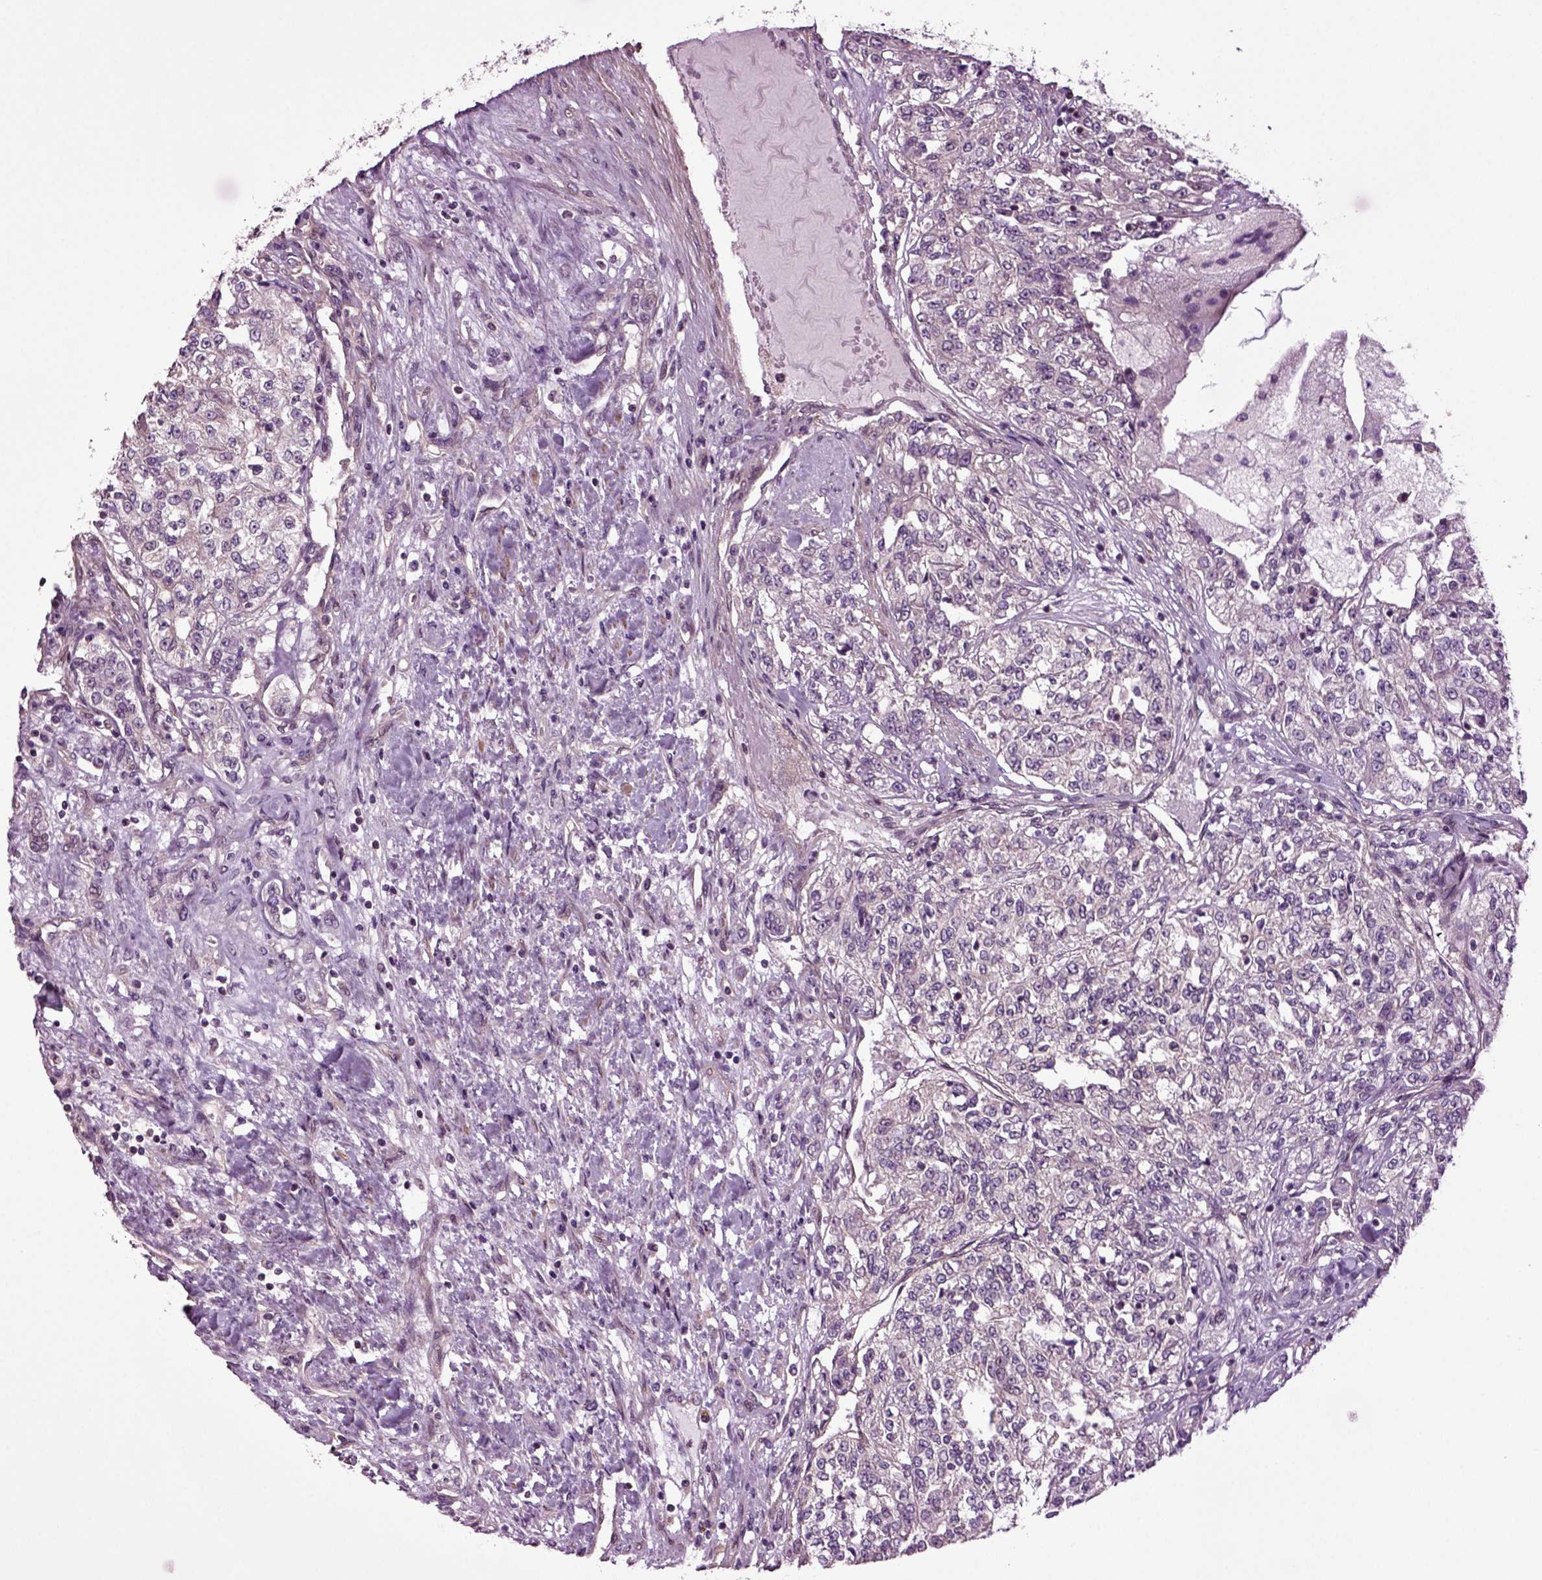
{"staining": {"intensity": "negative", "quantity": "none", "location": "none"}, "tissue": "renal cancer", "cell_type": "Tumor cells", "image_type": "cancer", "snomed": [{"axis": "morphology", "description": "Adenocarcinoma, NOS"}, {"axis": "topography", "description": "Kidney"}], "caption": "Immunohistochemical staining of human renal cancer (adenocarcinoma) shows no significant positivity in tumor cells.", "gene": "HAGHL", "patient": {"sex": "female", "age": 63}}